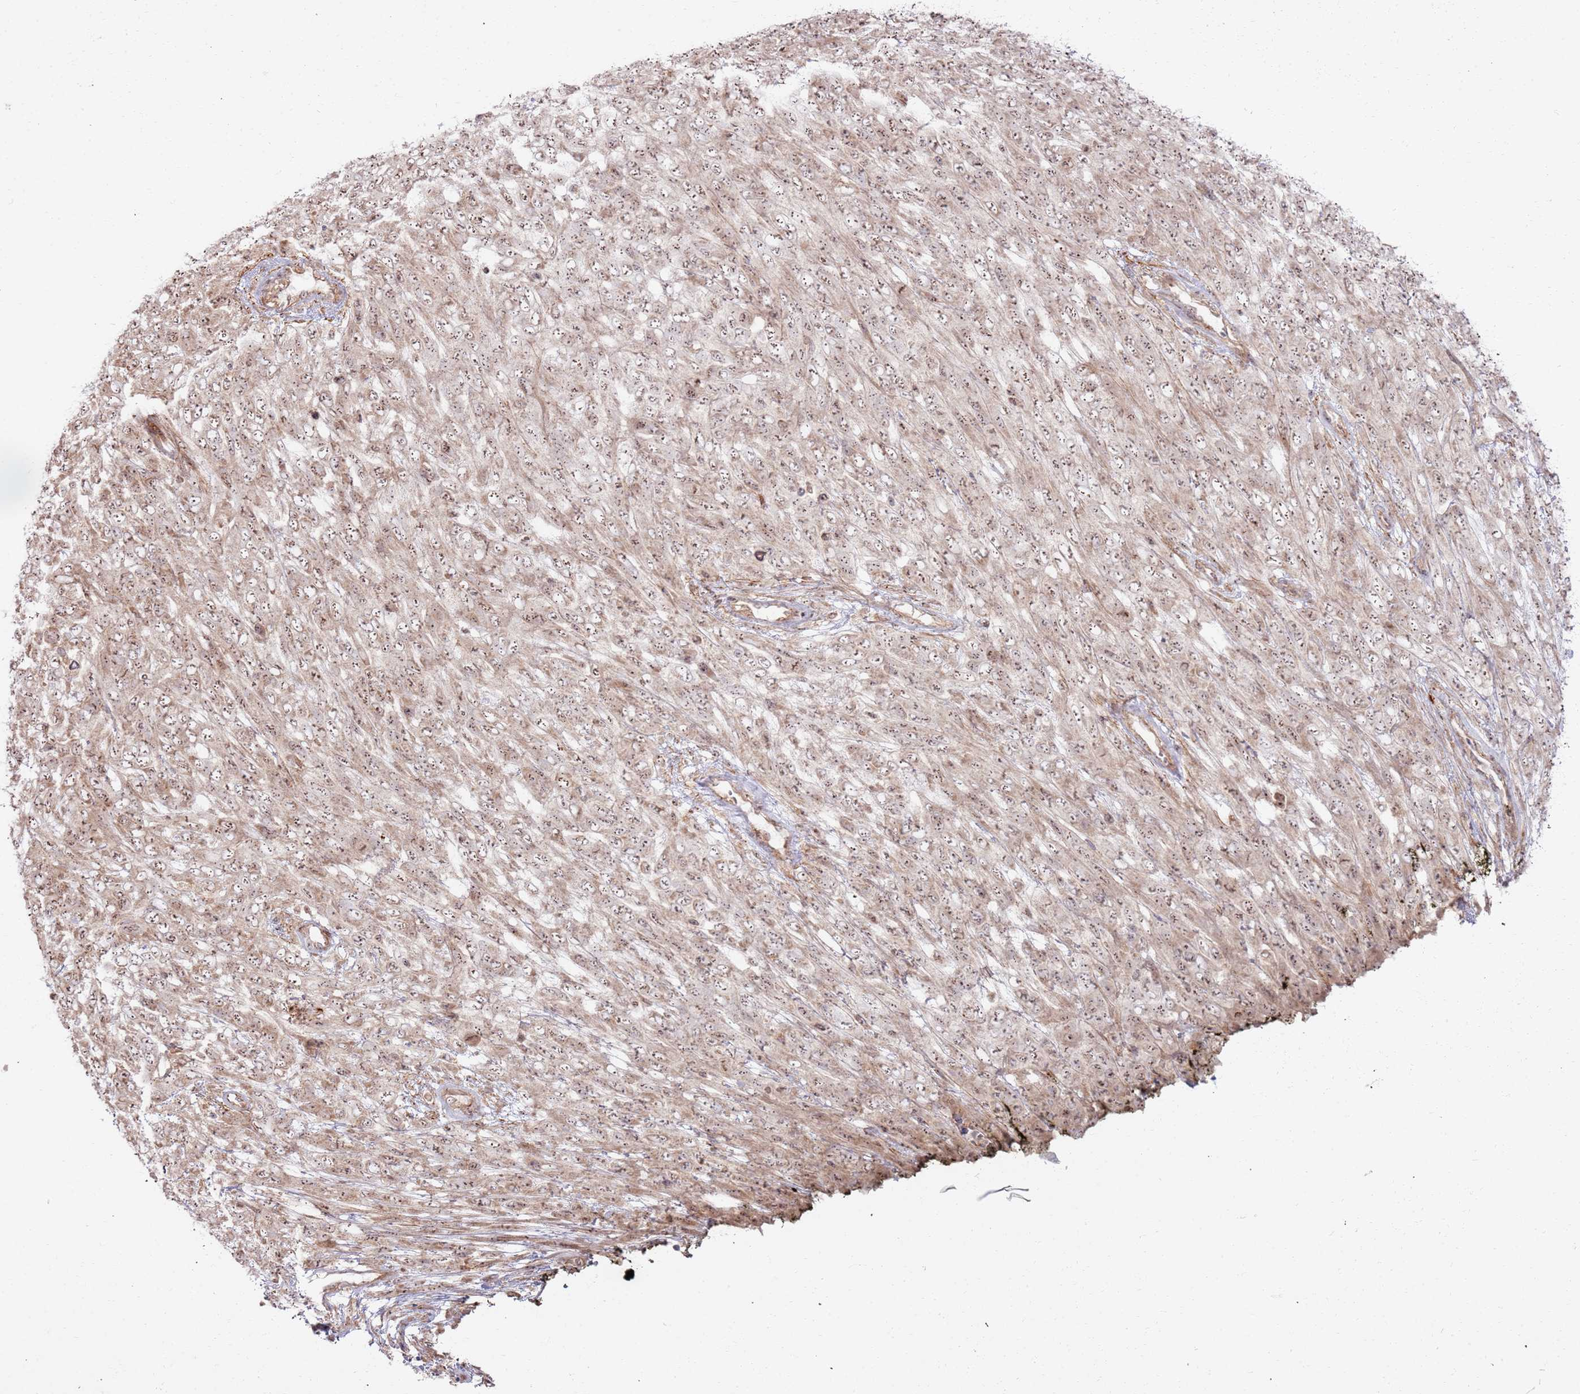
{"staining": {"intensity": "moderate", "quantity": ">75%", "location": "cytoplasmic/membranous,nuclear"}, "tissue": "melanoma", "cell_type": "Tumor cells", "image_type": "cancer", "snomed": [{"axis": "morphology", "description": "Normal morphology"}, {"axis": "morphology", "description": "Malignant melanoma, NOS"}, {"axis": "topography", "description": "Skin"}], "caption": "A medium amount of moderate cytoplasmic/membranous and nuclear positivity is identified in approximately >75% of tumor cells in melanoma tissue.", "gene": "CNPY1", "patient": {"sex": "female", "age": 72}}